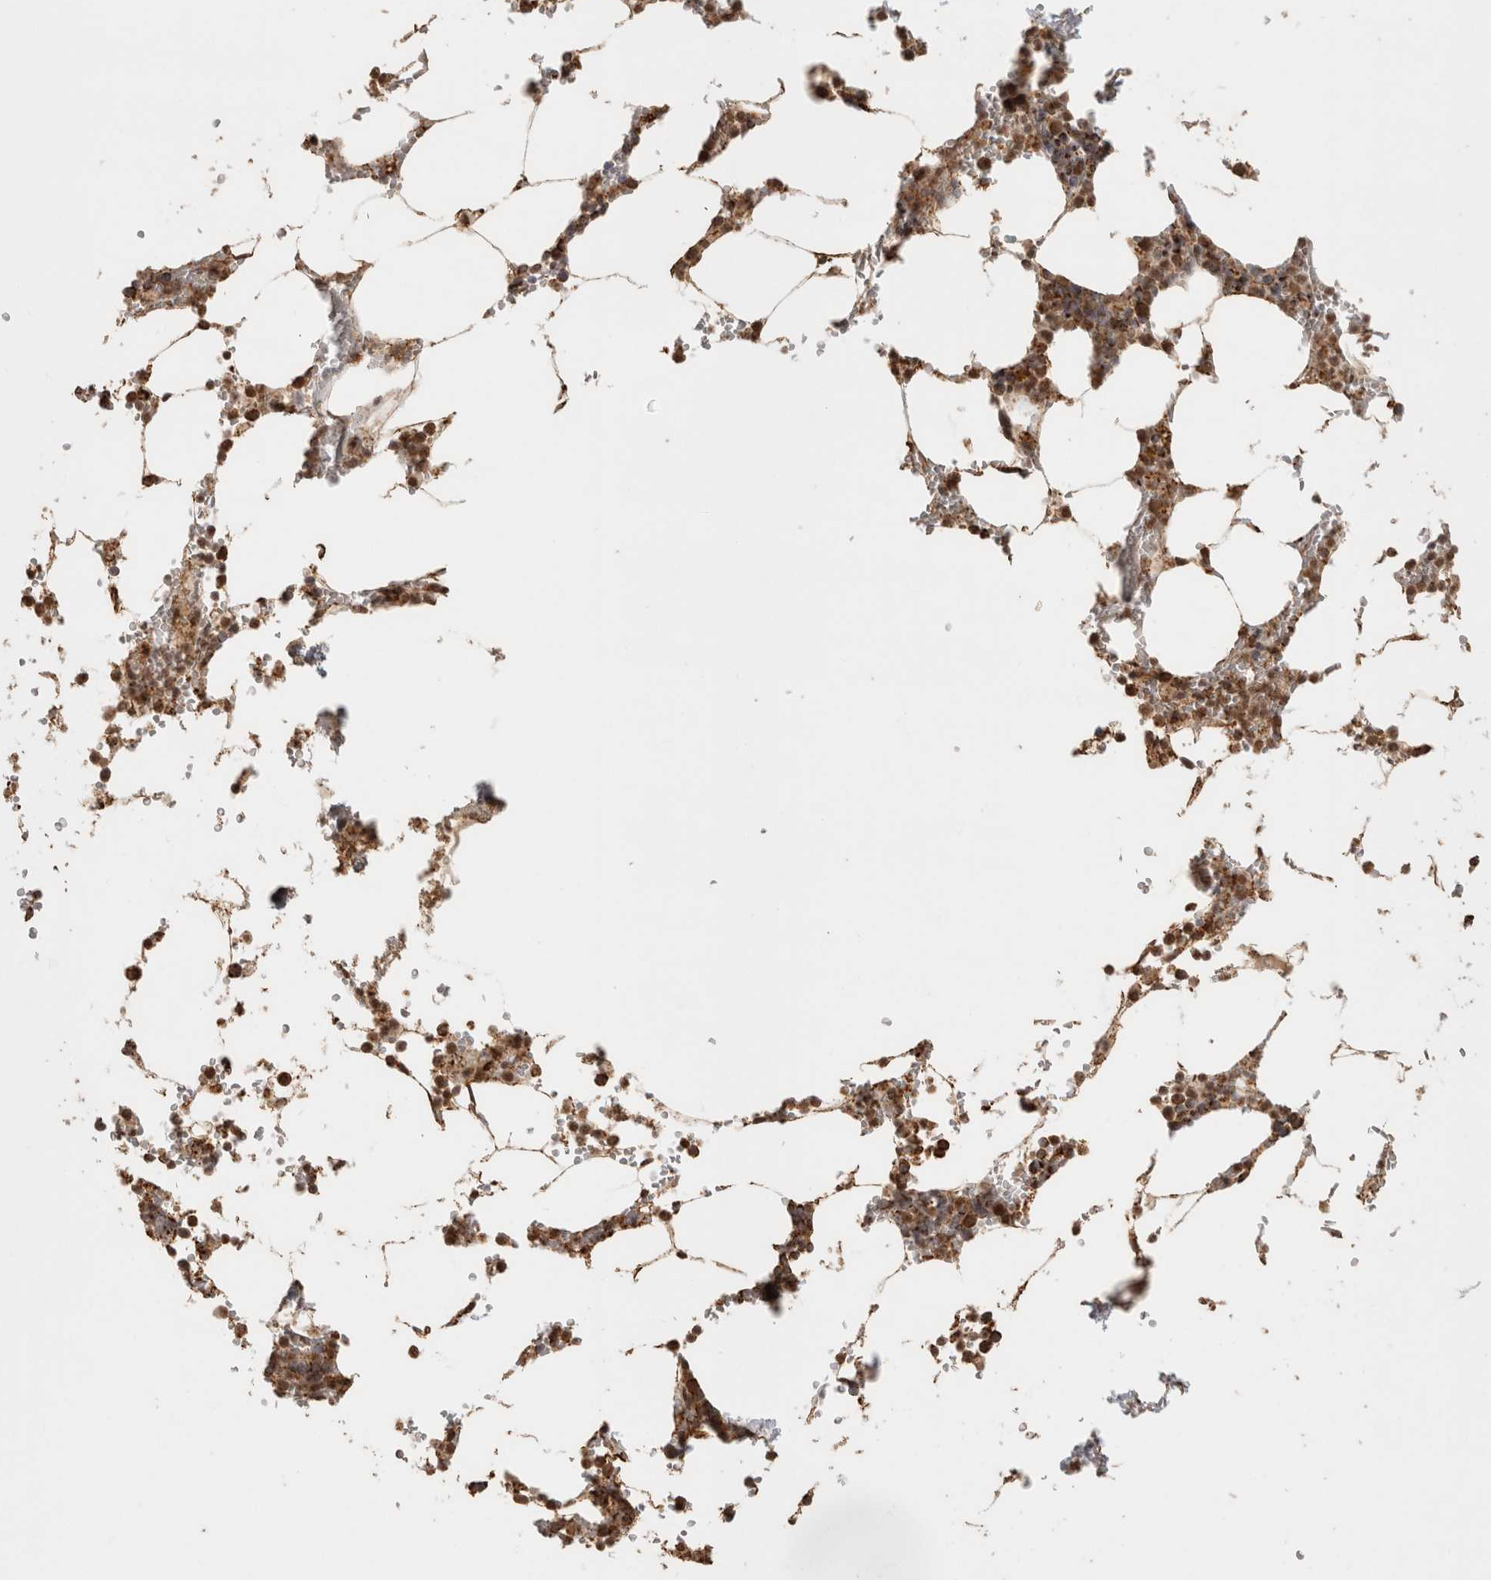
{"staining": {"intensity": "moderate", "quantity": ">75%", "location": "cytoplasmic/membranous,nuclear"}, "tissue": "bone marrow", "cell_type": "Hematopoietic cells", "image_type": "normal", "snomed": [{"axis": "morphology", "description": "Normal tissue, NOS"}, {"axis": "topography", "description": "Bone marrow"}], "caption": "Protein staining shows moderate cytoplasmic/membranous,nuclear staining in about >75% of hematopoietic cells in unremarkable bone marrow.", "gene": "BNIP3L", "patient": {"sex": "male", "age": 70}}